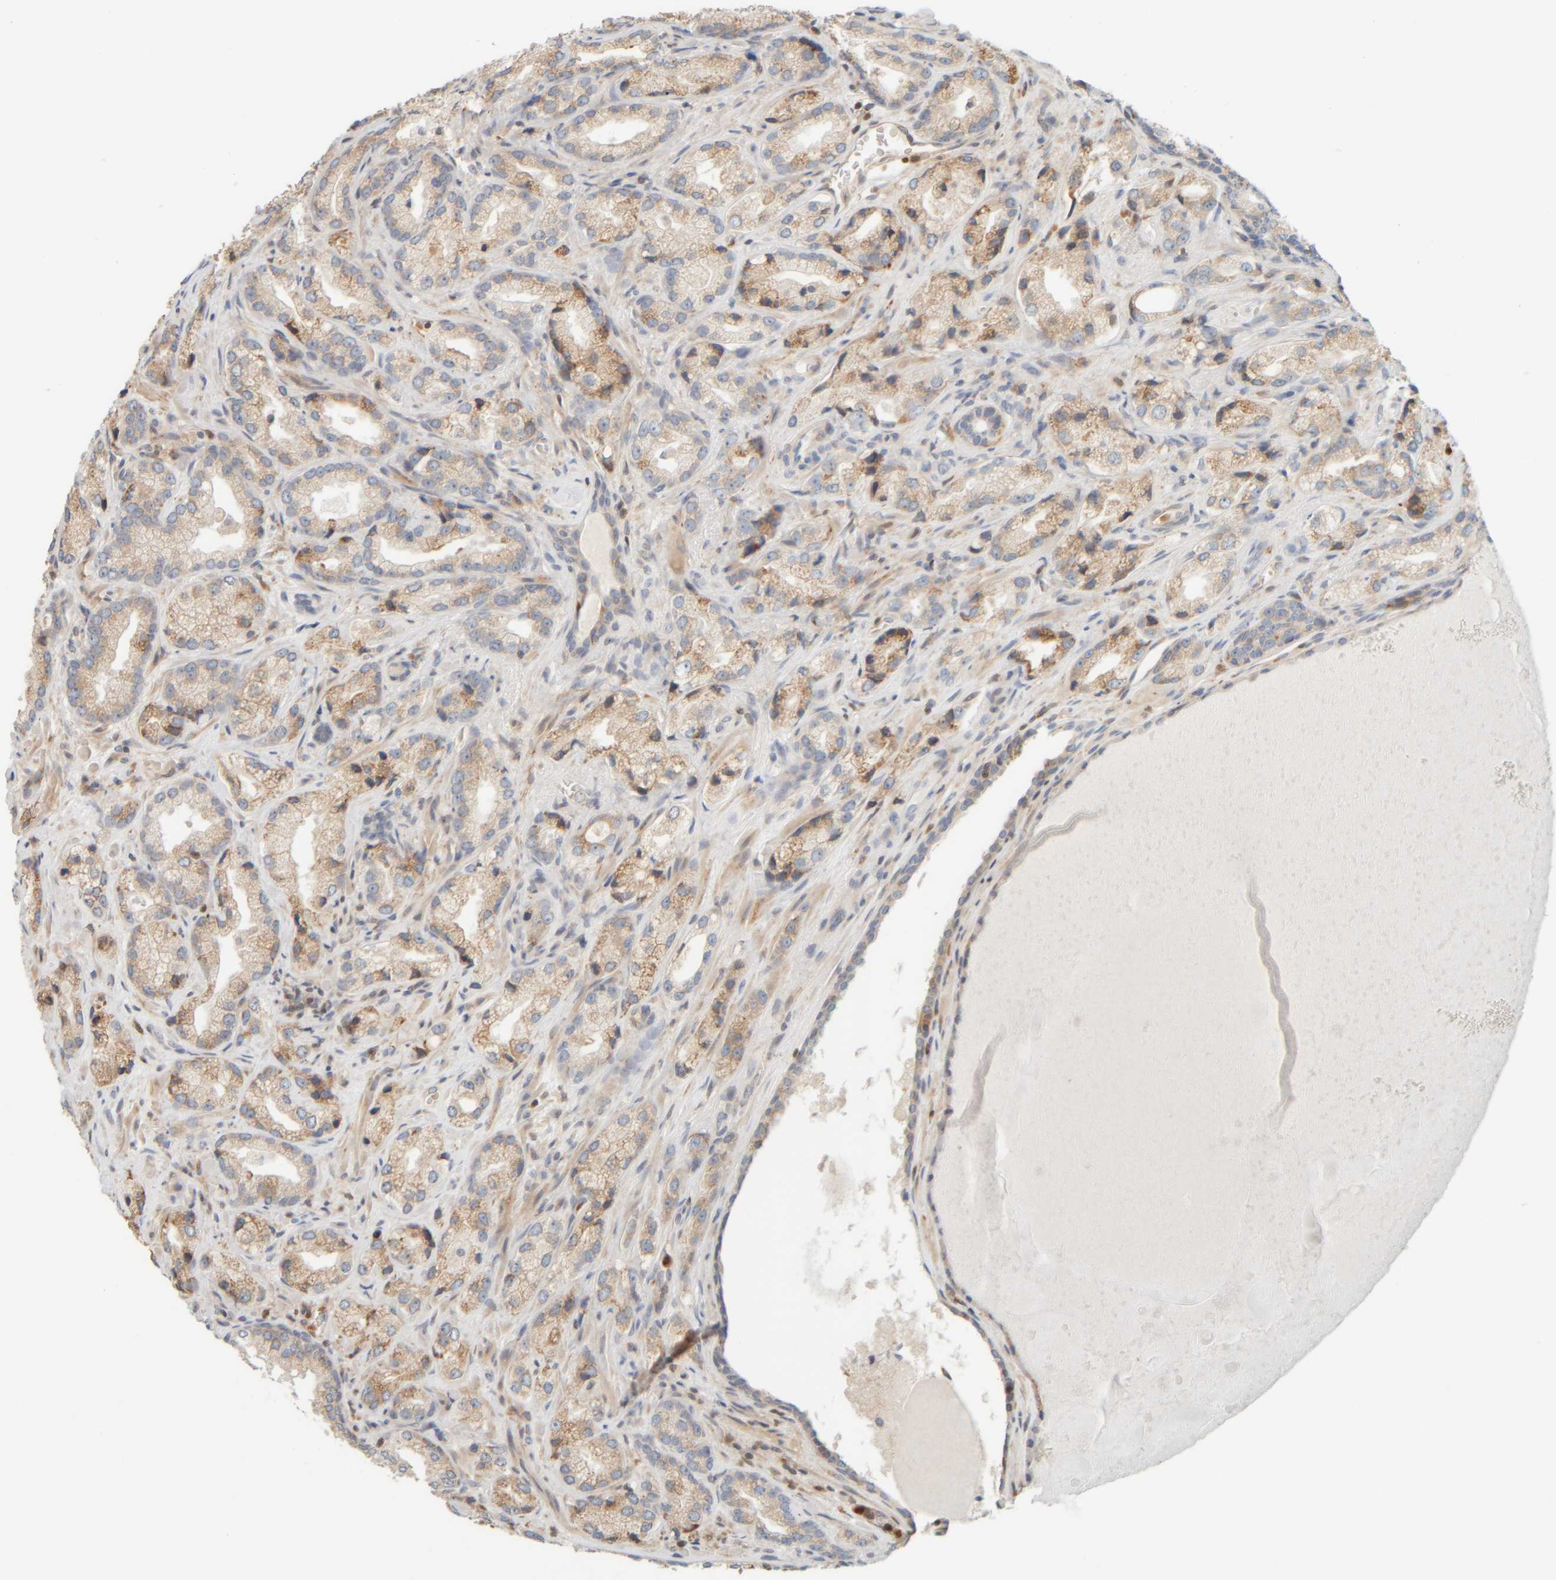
{"staining": {"intensity": "moderate", "quantity": ">75%", "location": "cytoplasmic/membranous"}, "tissue": "prostate cancer", "cell_type": "Tumor cells", "image_type": "cancer", "snomed": [{"axis": "morphology", "description": "Adenocarcinoma, High grade"}, {"axis": "topography", "description": "Prostate"}], "caption": "A high-resolution photomicrograph shows immunohistochemistry staining of prostate cancer, which displays moderate cytoplasmic/membranous expression in about >75% of tumor cells.", "gene": "PTGES3L-AARSD1", "patient": {"sex": "male", "age": 63}}